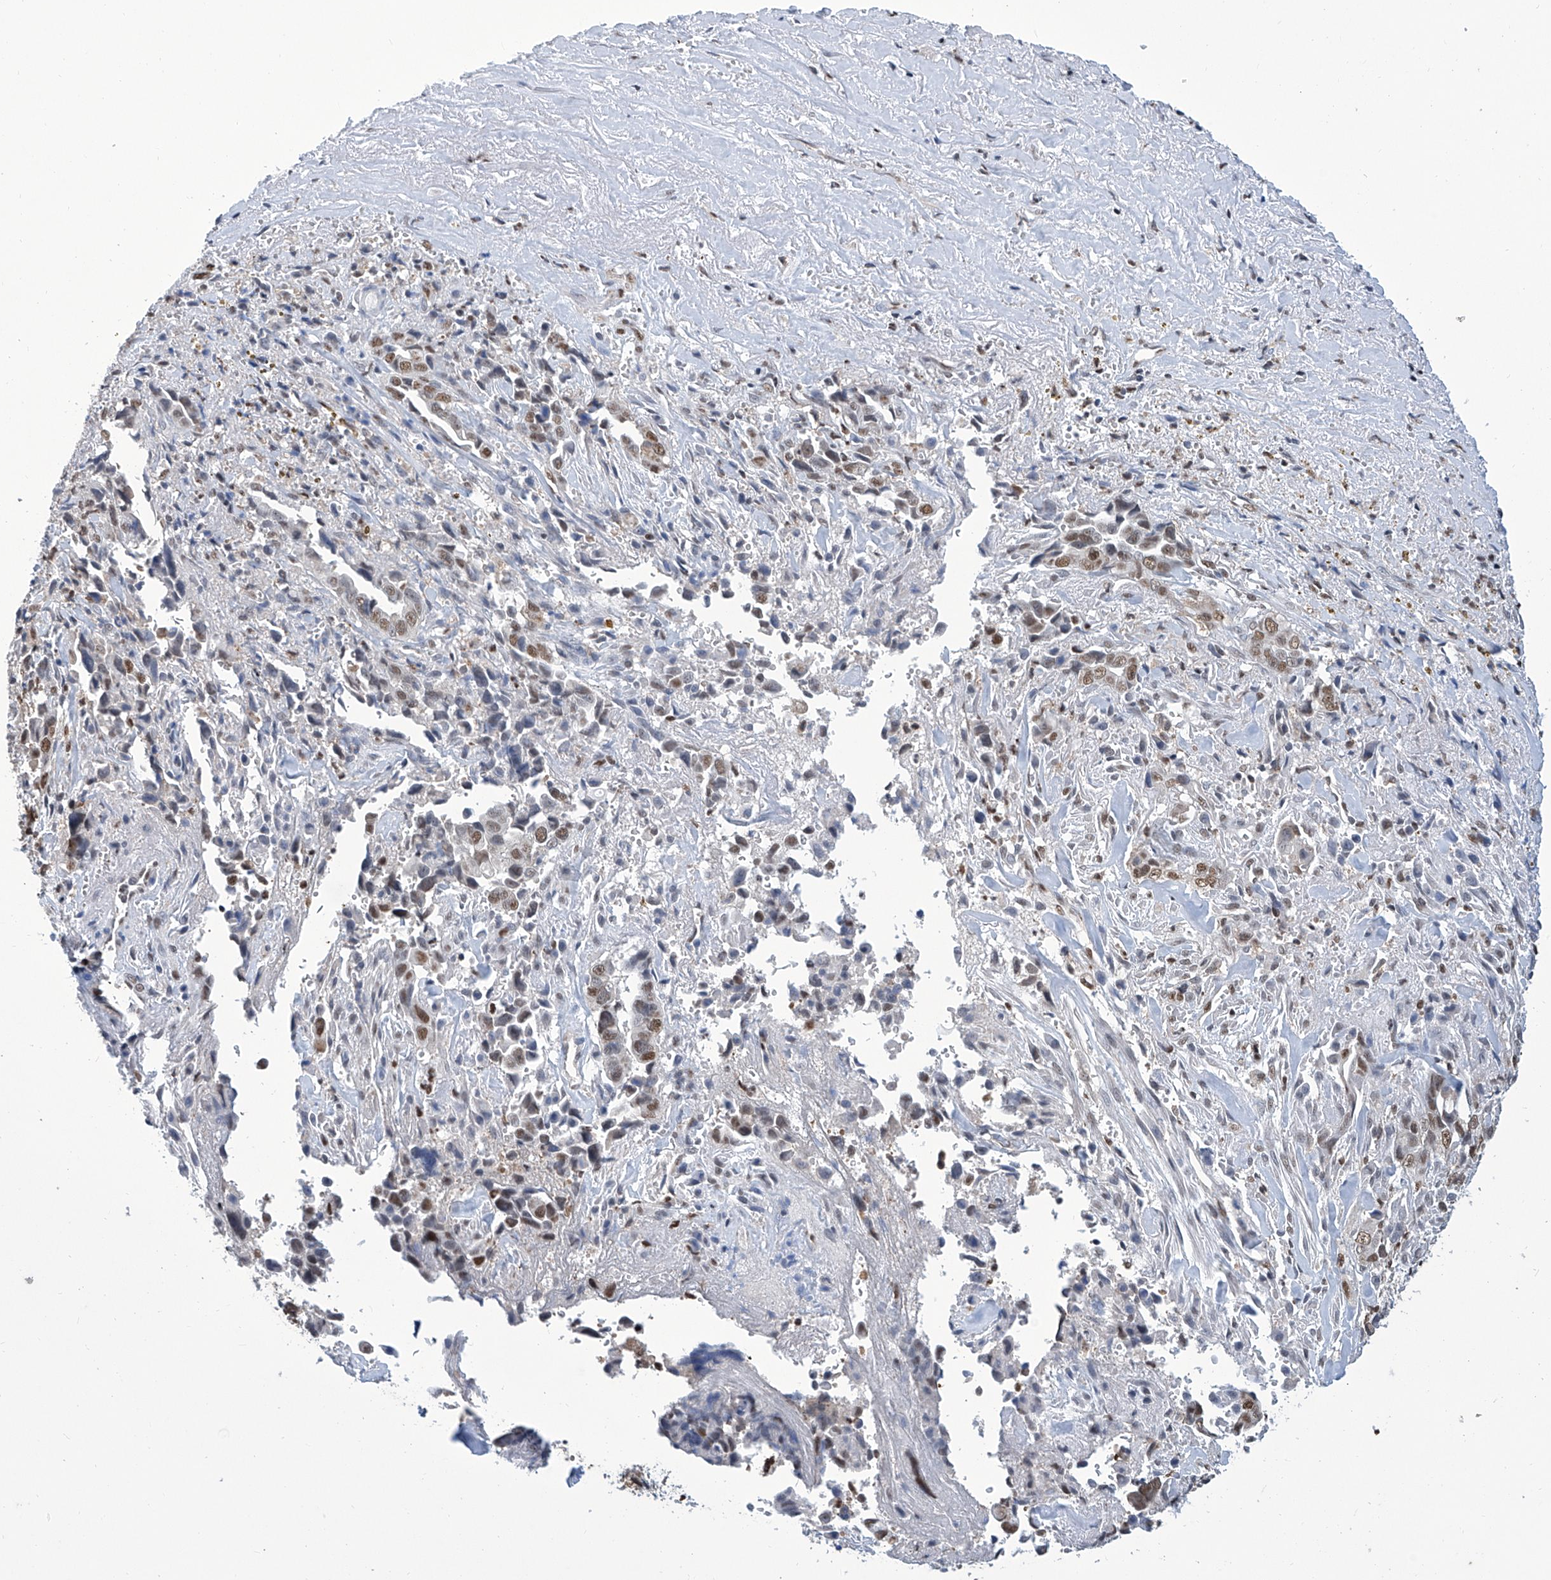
{"staining": {"intensity": "weak", "quantity": ">75%", "location": "nuclear"}, "tissue": "liver cancer", "cell_type": "Tumor cells", "image_type": "cancer", "snomed": [{"axis": "morphology", "description": "Cholangiocarcinoma"}, {"axis": "topography", "description": "Liver"}], "caption": "Protein analysis of liver cholangiocarcinoma tissue shows weak nuclear staining in about >75% of tumor cells. (brown staining indicates protein expression, while blue staining denotes nuclei).", "gene": "SREBF2", "patient": {"sex": "female", "age": 79}}